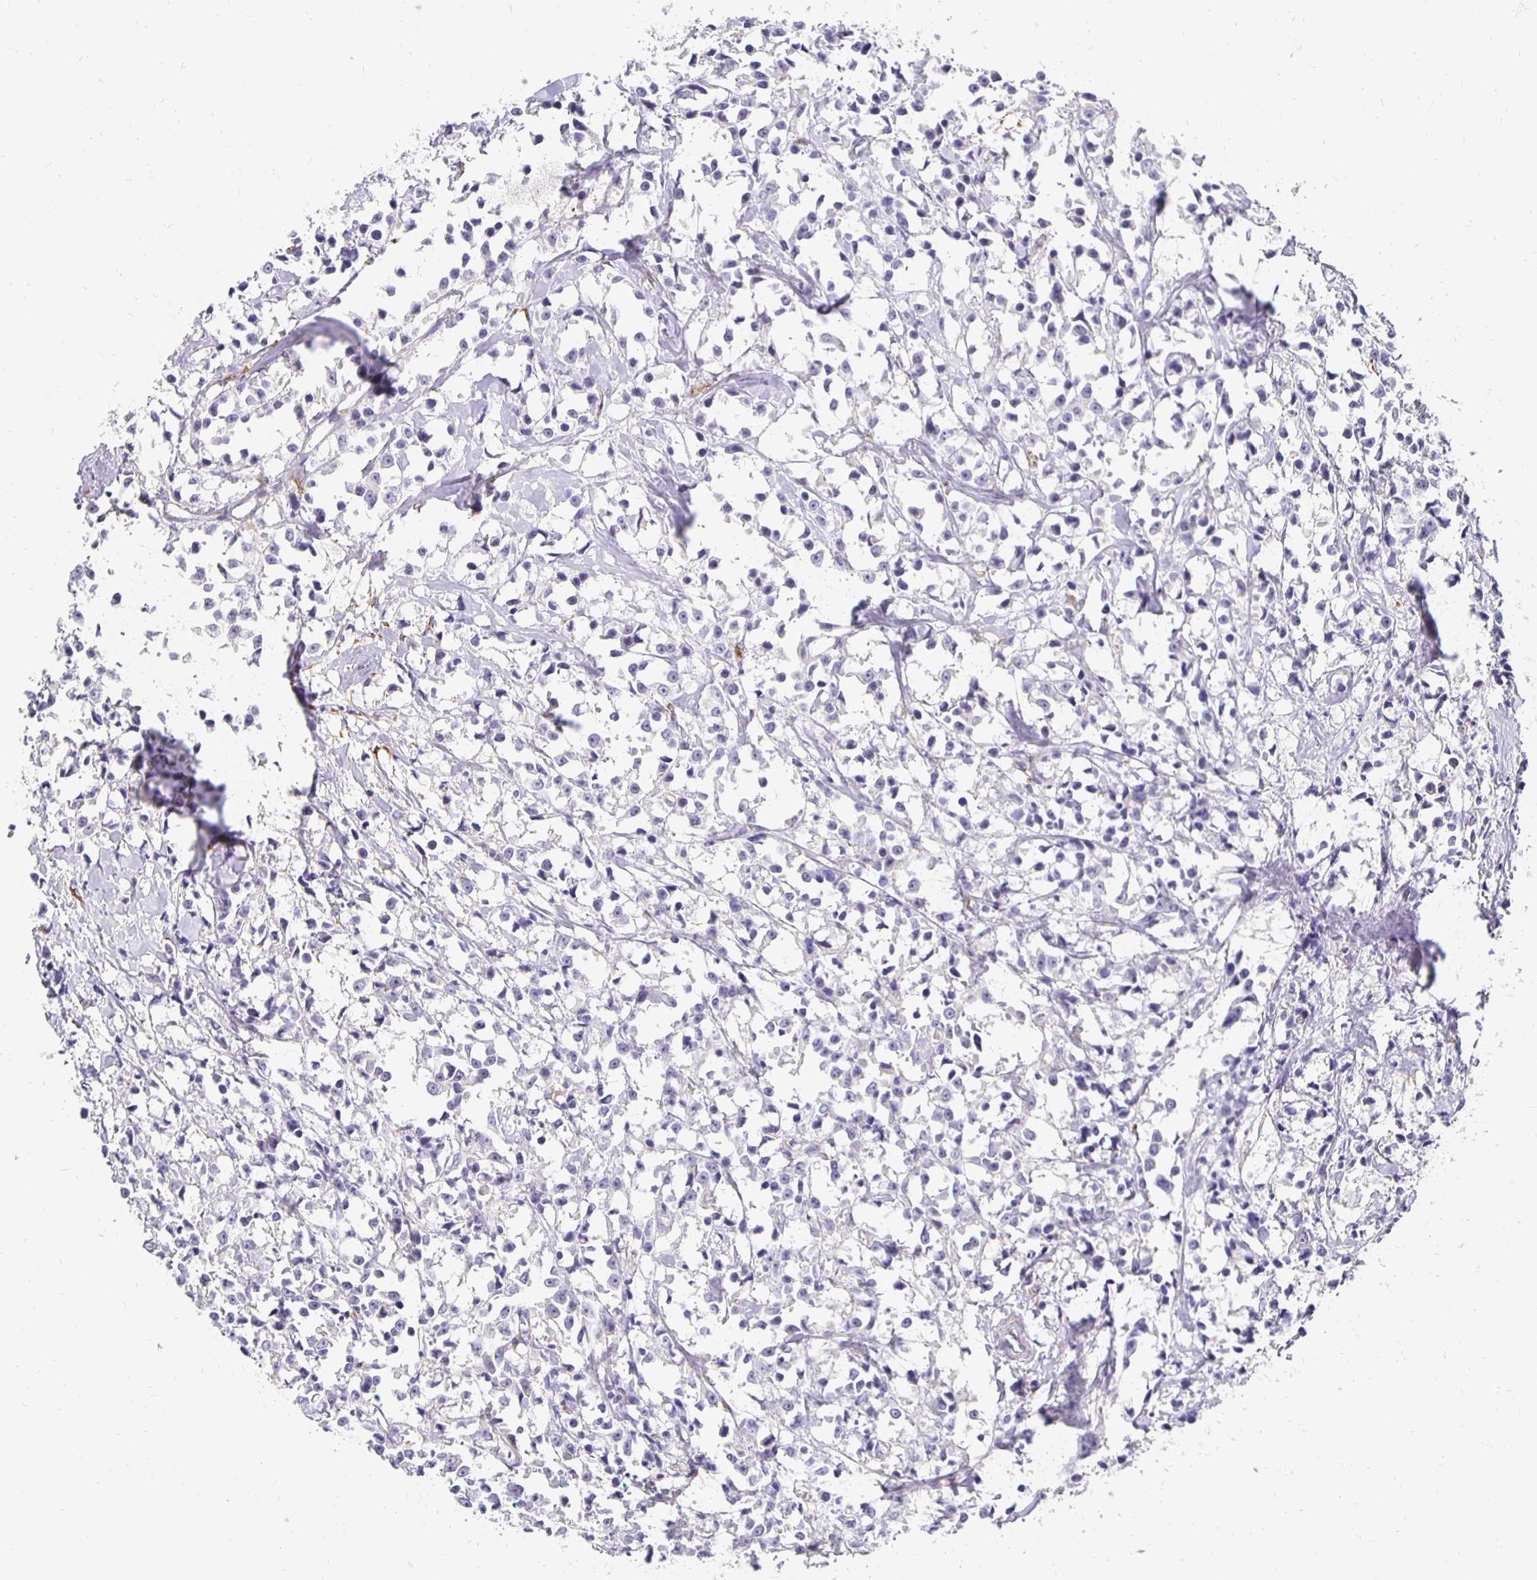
{"staining": {"intensity": "negative", "quantity": "none", "location": "none"}, "tissue": "breast cancer", "cell_type": "Tumor cells", "image_type": "cancer", "snomed": [{"axis": "morphology", "description": "Duct carcinoma"}, {"axis": "topography", "description": "Breast"}], "caption": "Immunohistochemical staining of human breast invasive ductal carcinoma exhibits no significant expression in tumor cells.", "gene": "PLOD1", "patient": {"sex": "female", "age": 80}}